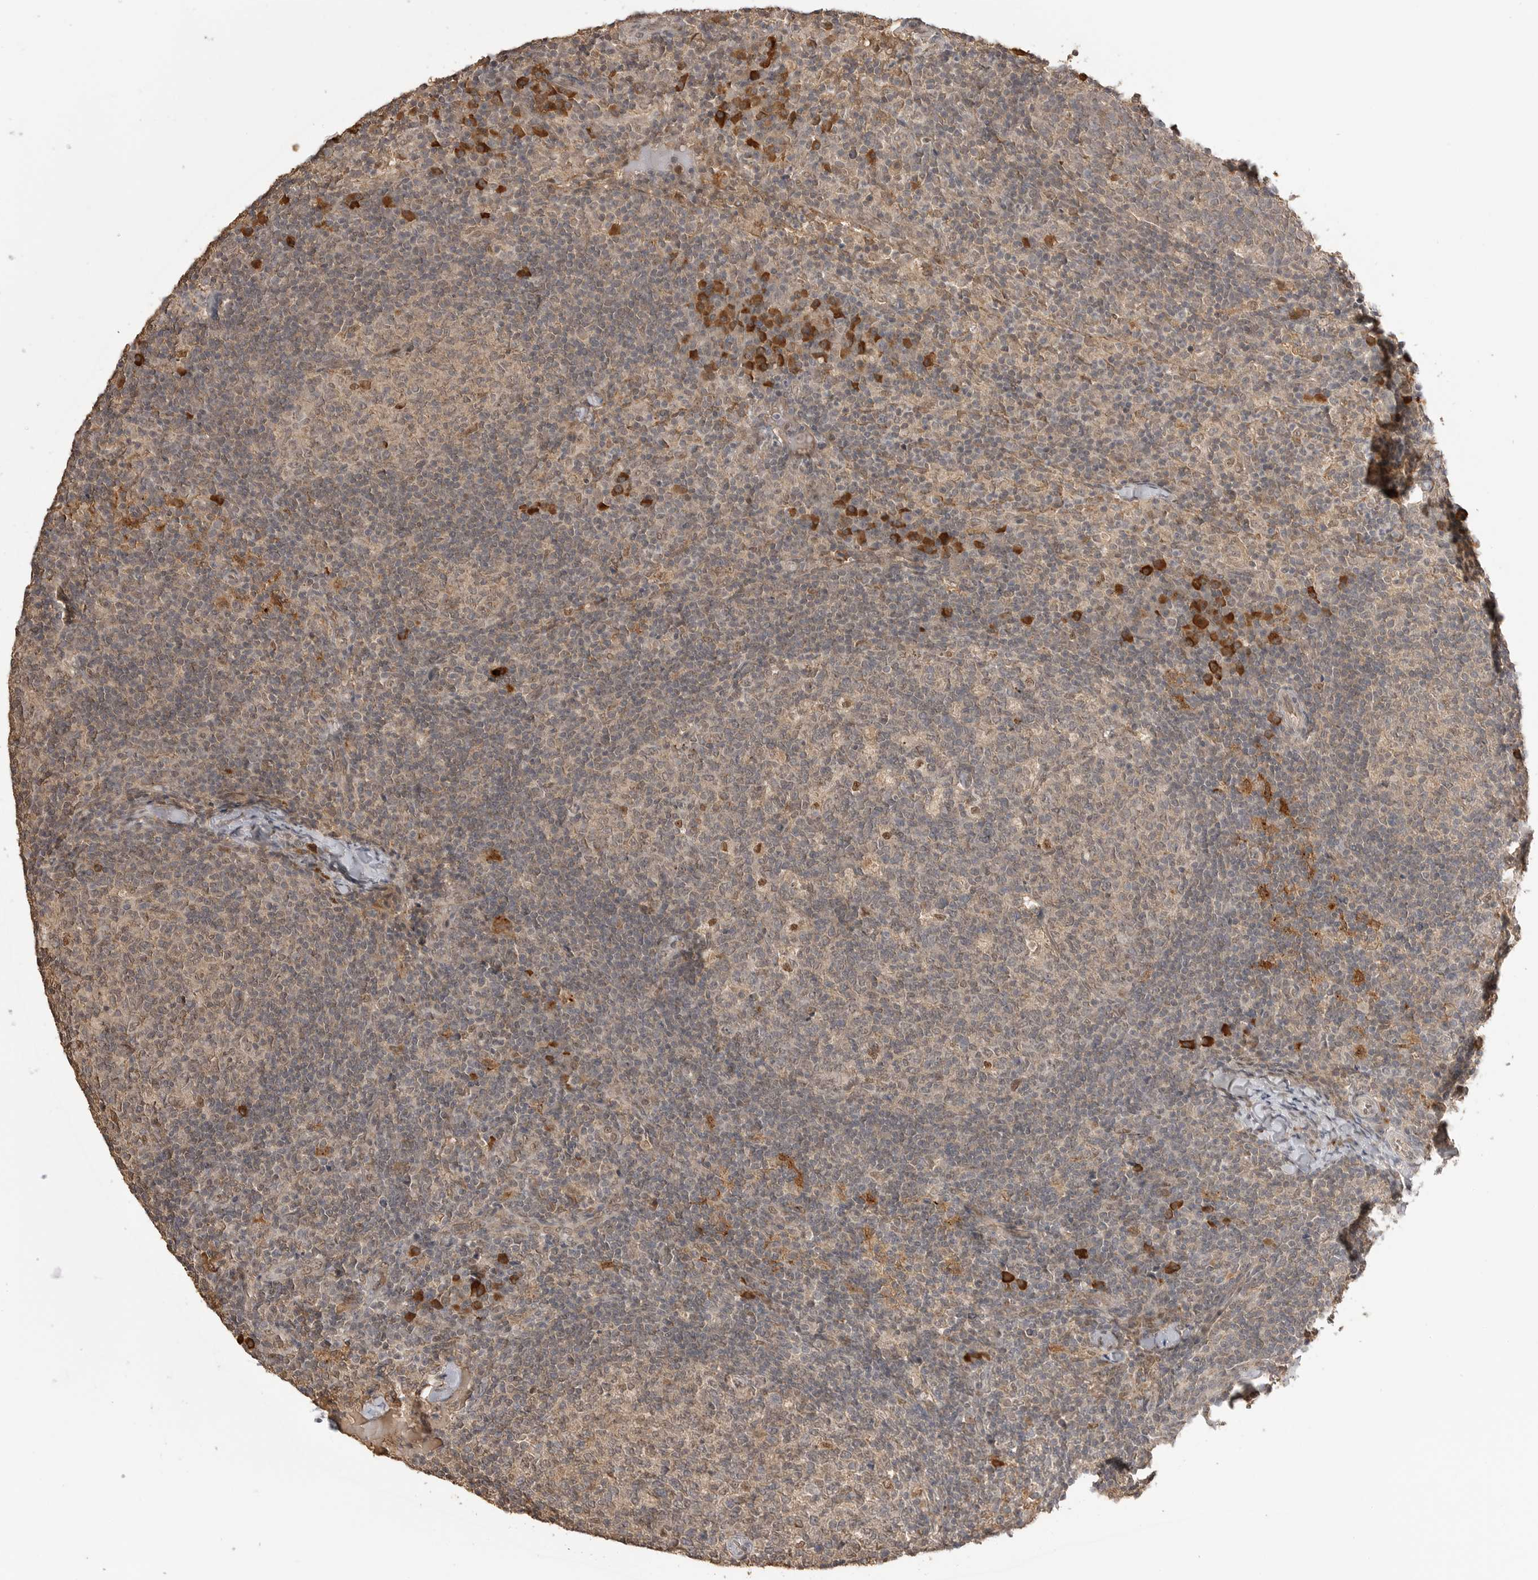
{"staining": {"intensity": "moderate", "quantity": "<25%", "location": "nuclear"}, "tissue": "lymph node", "cell_type": "Germinal center cells", "image_type": "normal", "snomed": [{"axis": "morphology", "description": "Normal tissue, NOS"}, {"axis": "morphology", "description": "Inflammation, NOS"}, {"axis": "topography", "description": "Lymph node"}], "caption": "DAB (3,3'-diaminobenzidine) immunohistochemical staining of normal human lymph node demonstrates moderate nuclear protein staining in about <25% of germinal center cells.", "gene": "ASPSCR1", "patient": {"sex": "male", "age": 55}}